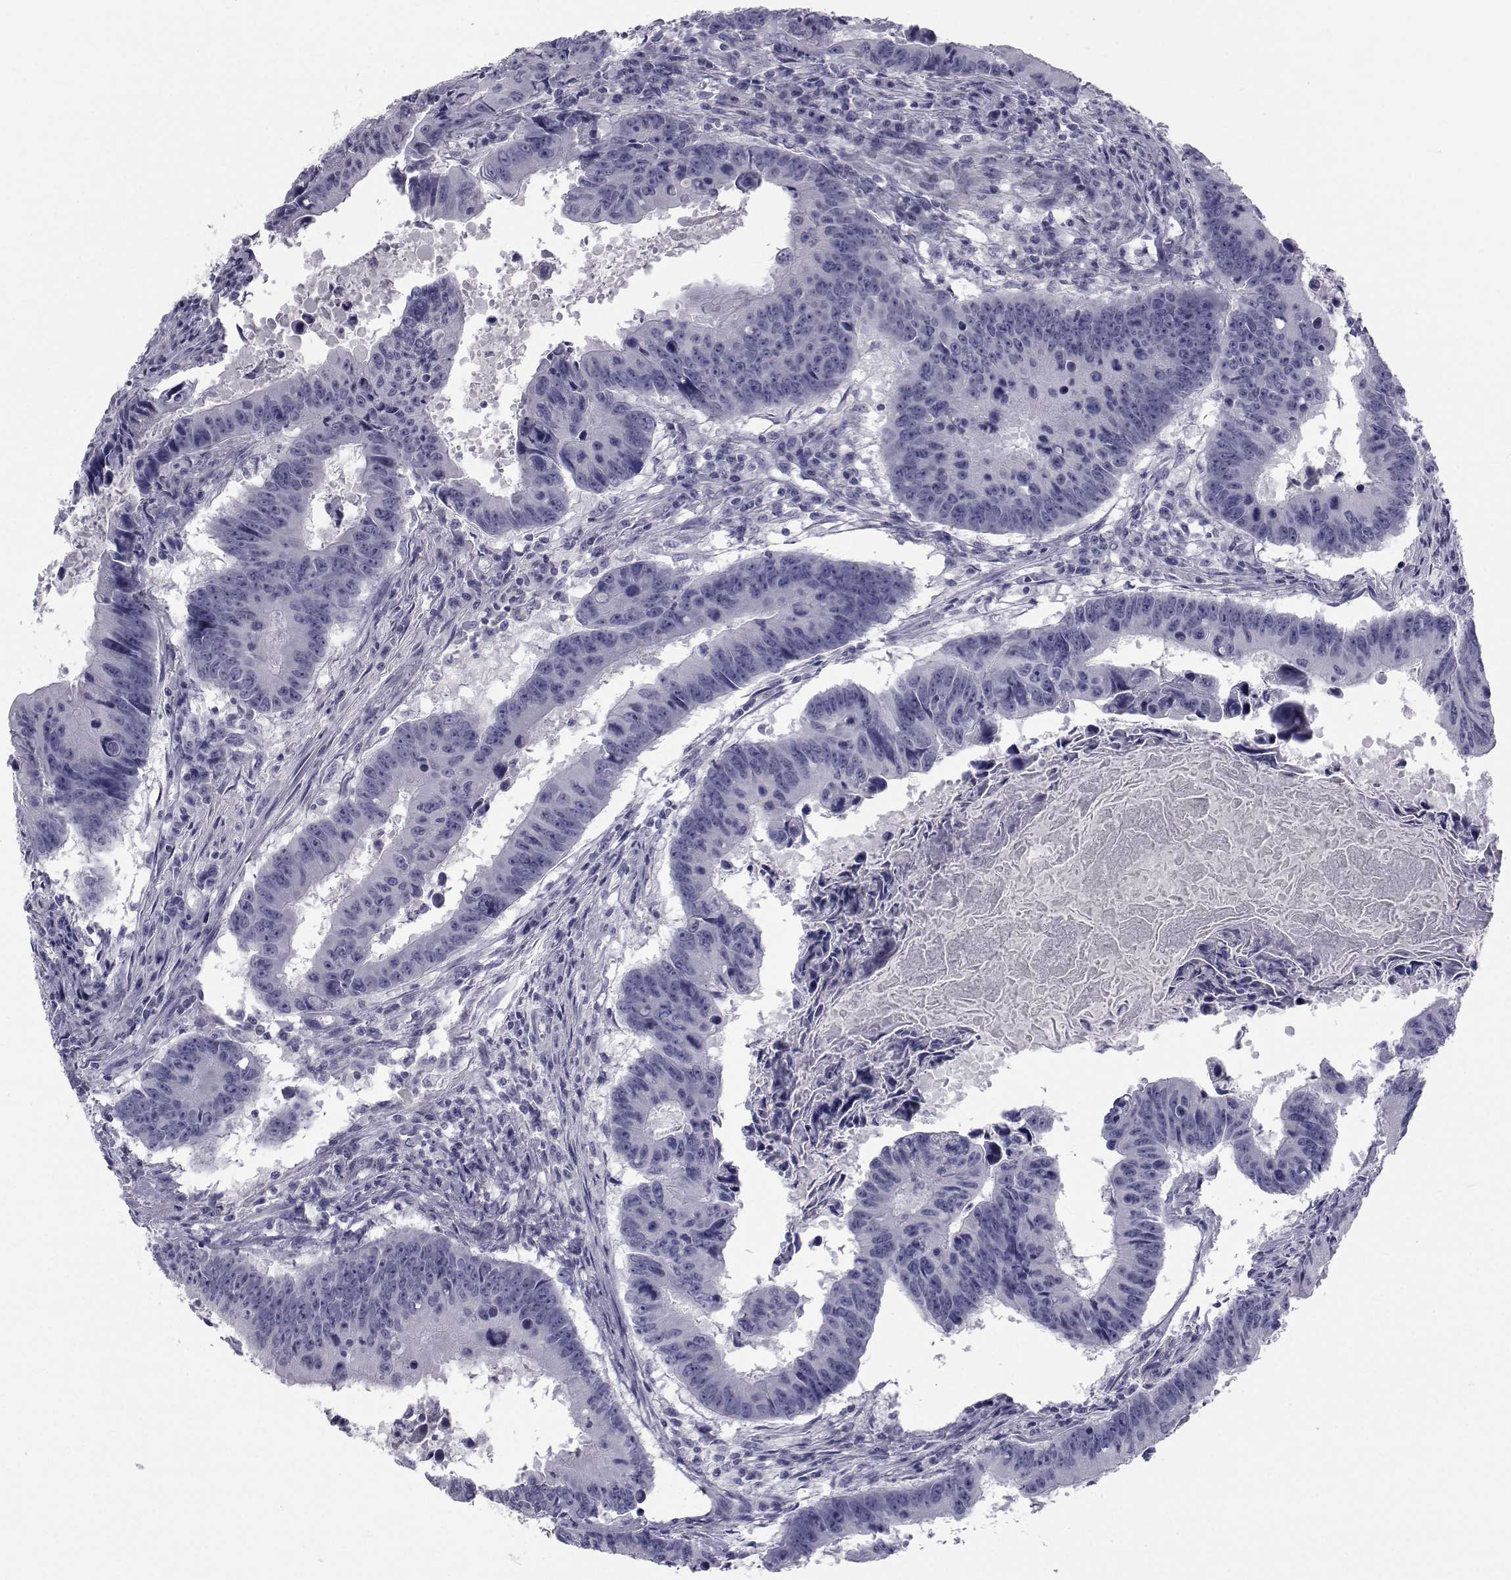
{"staining": {"intensity": "negative", "quantity": "none", "location": "none"}, "tissue": "colorectal cancer", "cell_type": "Tumor cells", "image_type": "cancer", "snomed": [{"axis": "morphology", "description": "Adenocarcinoma, NOS"}, {"axis": "topography", "description": "Colon"}], "caption": "An IHC histopathology image of adenocarcinoma (colorectal) is shown. There is no staining in tumor cells of adenocarcinoma (colorectal).", "gene": "FDXR", "patient": {"sex": "female", "age": 87}}